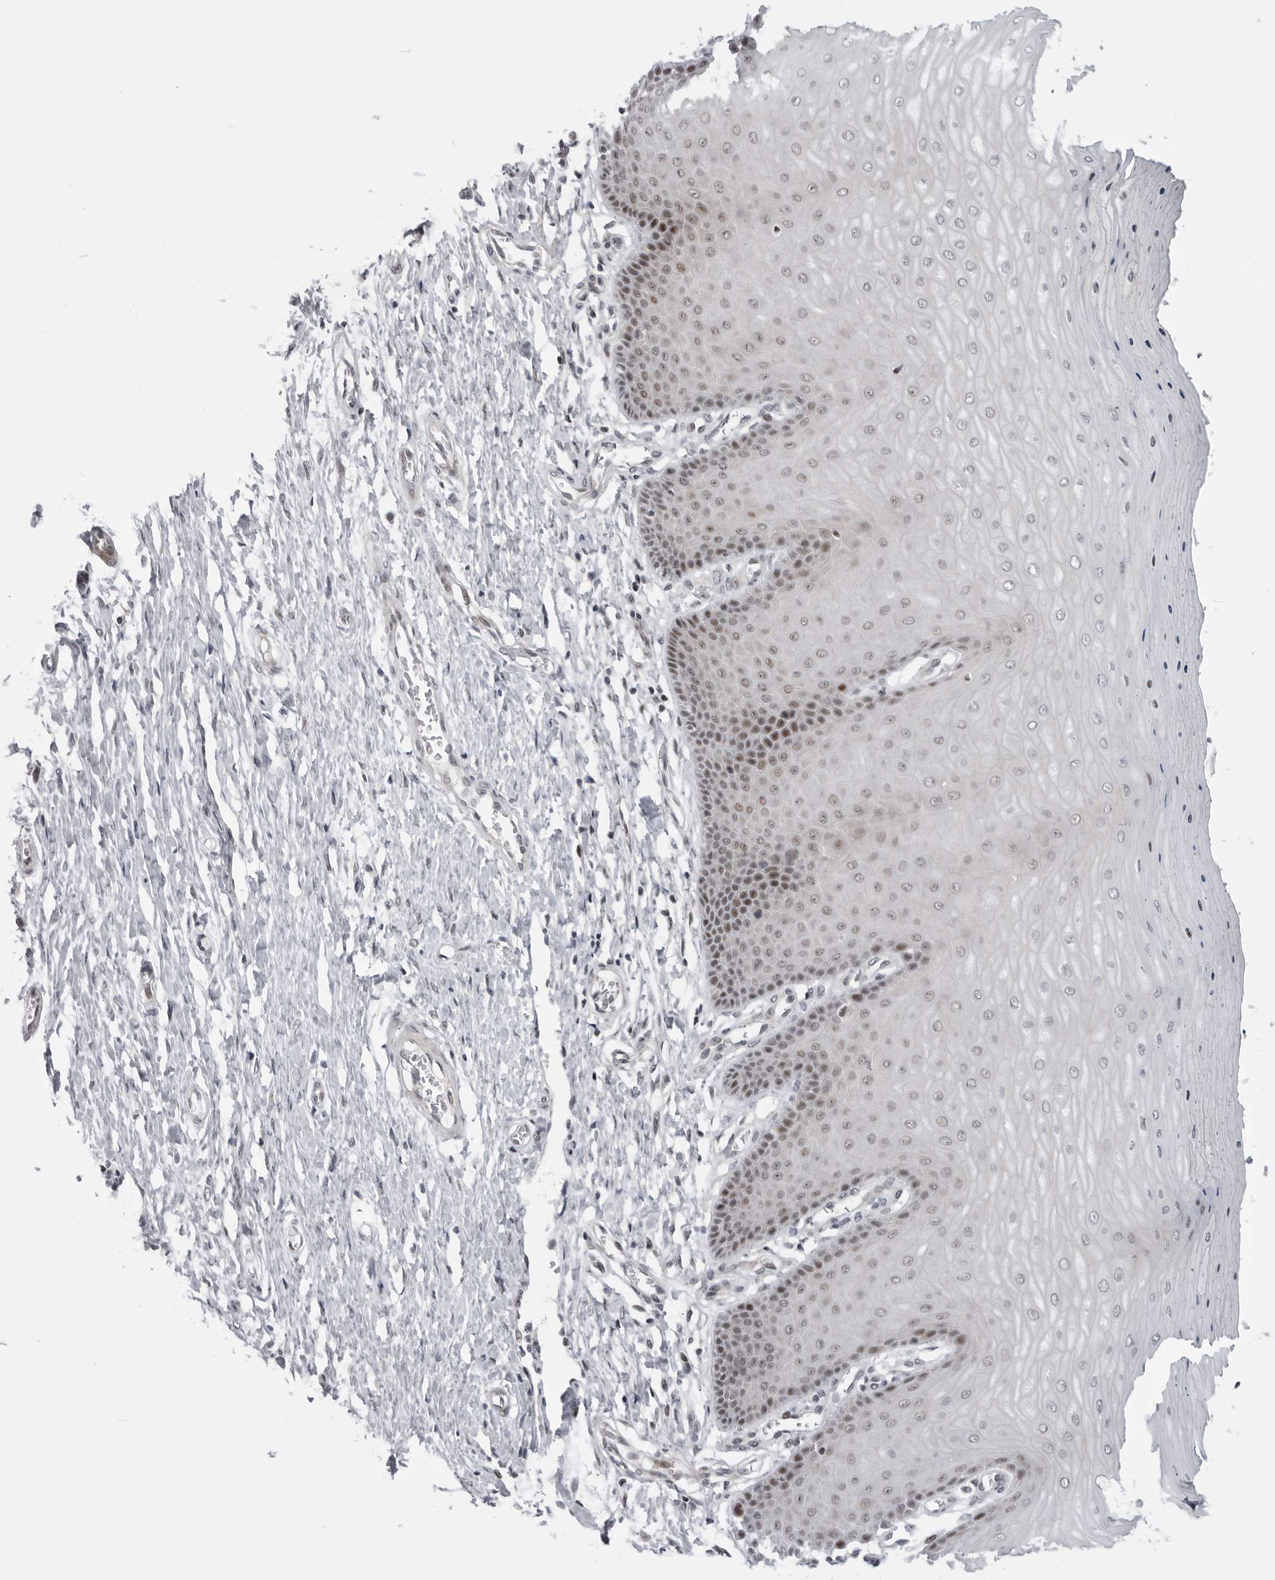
{"staining": {"intensity": "moderate", "quantity": ">75%", "location": "nuclear"}, "tissue": "cervix", "cell_type": "Glandular cells", "image_type": "normal", "snomed": [{"axis": "morphology", "description": "Normal tissue, NOS"}, {"axis": "topography", "description": "Cervix"}], "caption": "Immunohistochemistry (IHC) histopathology image of unremarkable cervix: cervix stained using immunohistochemistry exhibits medium levels of moderate protein expression localized specifically in the nuclear of glandular cells, appearing as a nuclear brown color.", "gene": "ALPK2", "patient": {"sex": "female", "age": 55}}